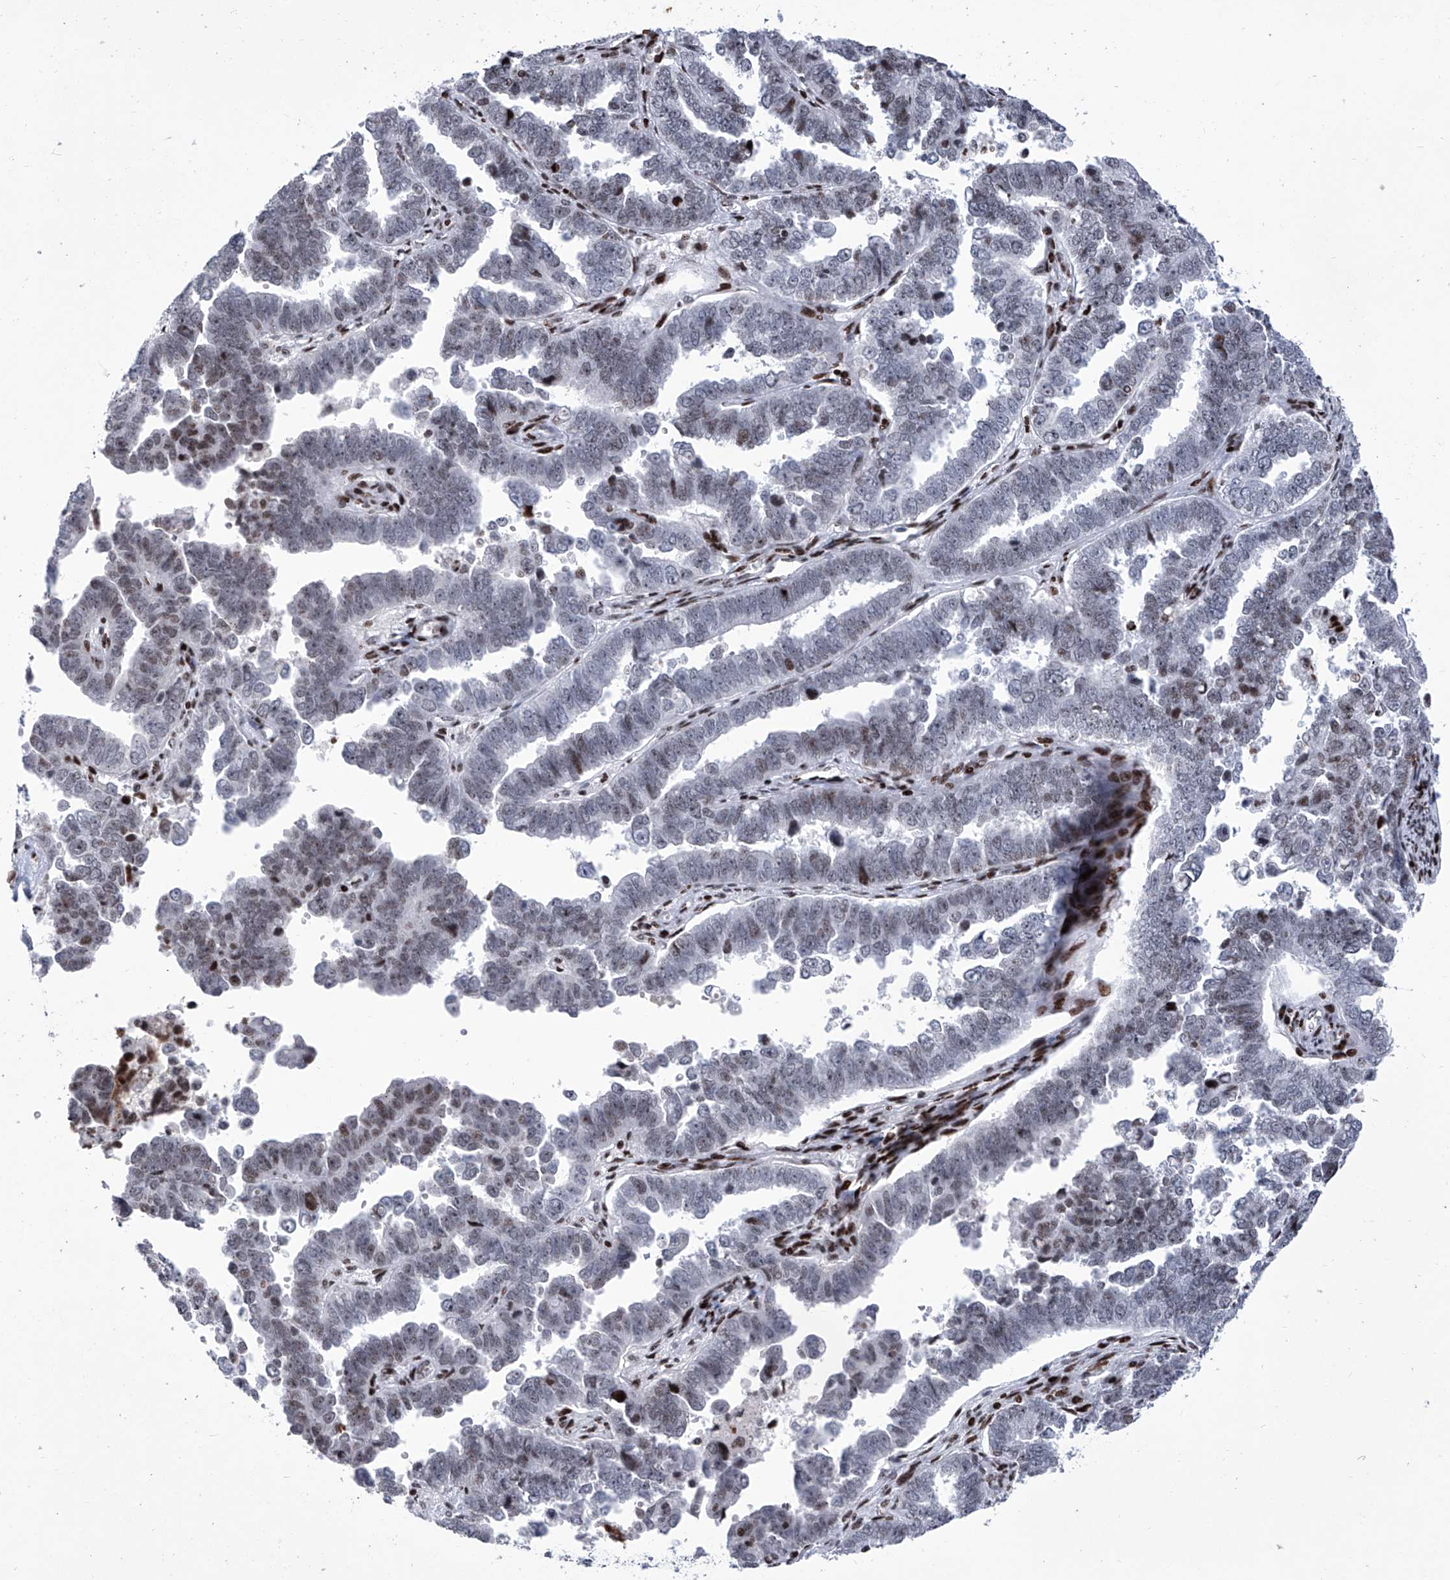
{"staining": {"intensity": "weak", "quantity": "<25%", "location": "nuclear"}, "tissue": "endometrial cancer", "cell_type": "Tumor cells", "image_type": "cancer", "snomed": [{"axis": "morphology", "description": "Adenocarcinoma, NOS"}, {"axis": "topography", "description": "Endometrium"}], "caption": "Tumor cells show no significant expression in adenocarcinoma (endometrial). The staining was performed using DAB to visualize the protein expression in brown, while the nuclei were stained in blue with hematoxylin (Magnification: 20x).", "gene": "HEY2", "patient": {"sex": "female", "age": 75}}